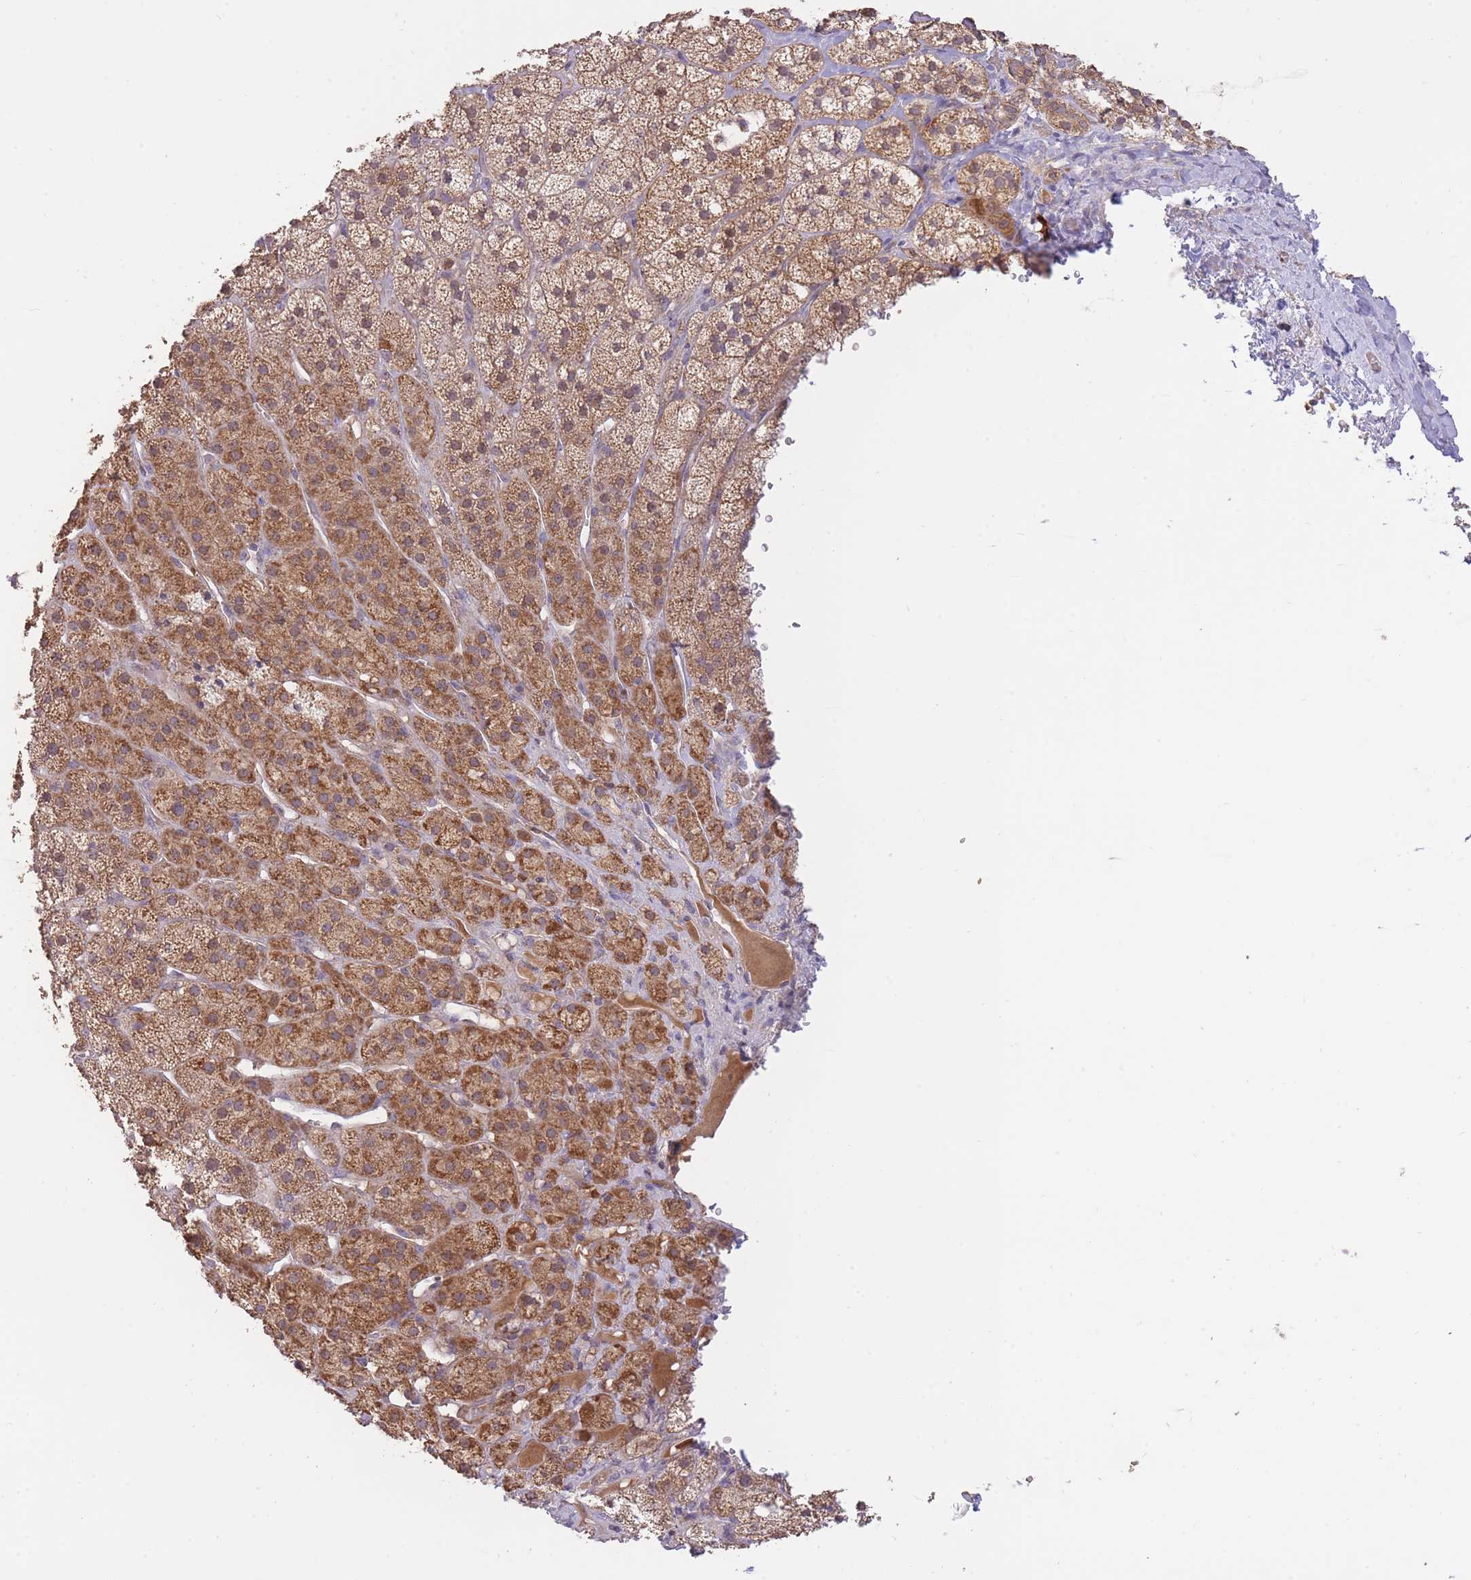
{"staining": {"intensity": "moderate", "quantity": "25%-75%", "location": "cytoplasmic/membranous"}, "tissue": "adrenal gland", "cell_type": "Glandular cells", "image_type": "normal", "snomed": [{"axis": "morphology", "description": "Normal tissue, NOS"}, {"axis": "topography", "description": "Adrenal gland"}], "caption": "Adrenal gland stained with DAB immunohistochemistry exhibits medium levels of moderate cytoplasmic/membranous expression in approximately 25%-75% of glandular cells.", "gene": "PREP", "patient": {"sex": "female", "age": 52}}